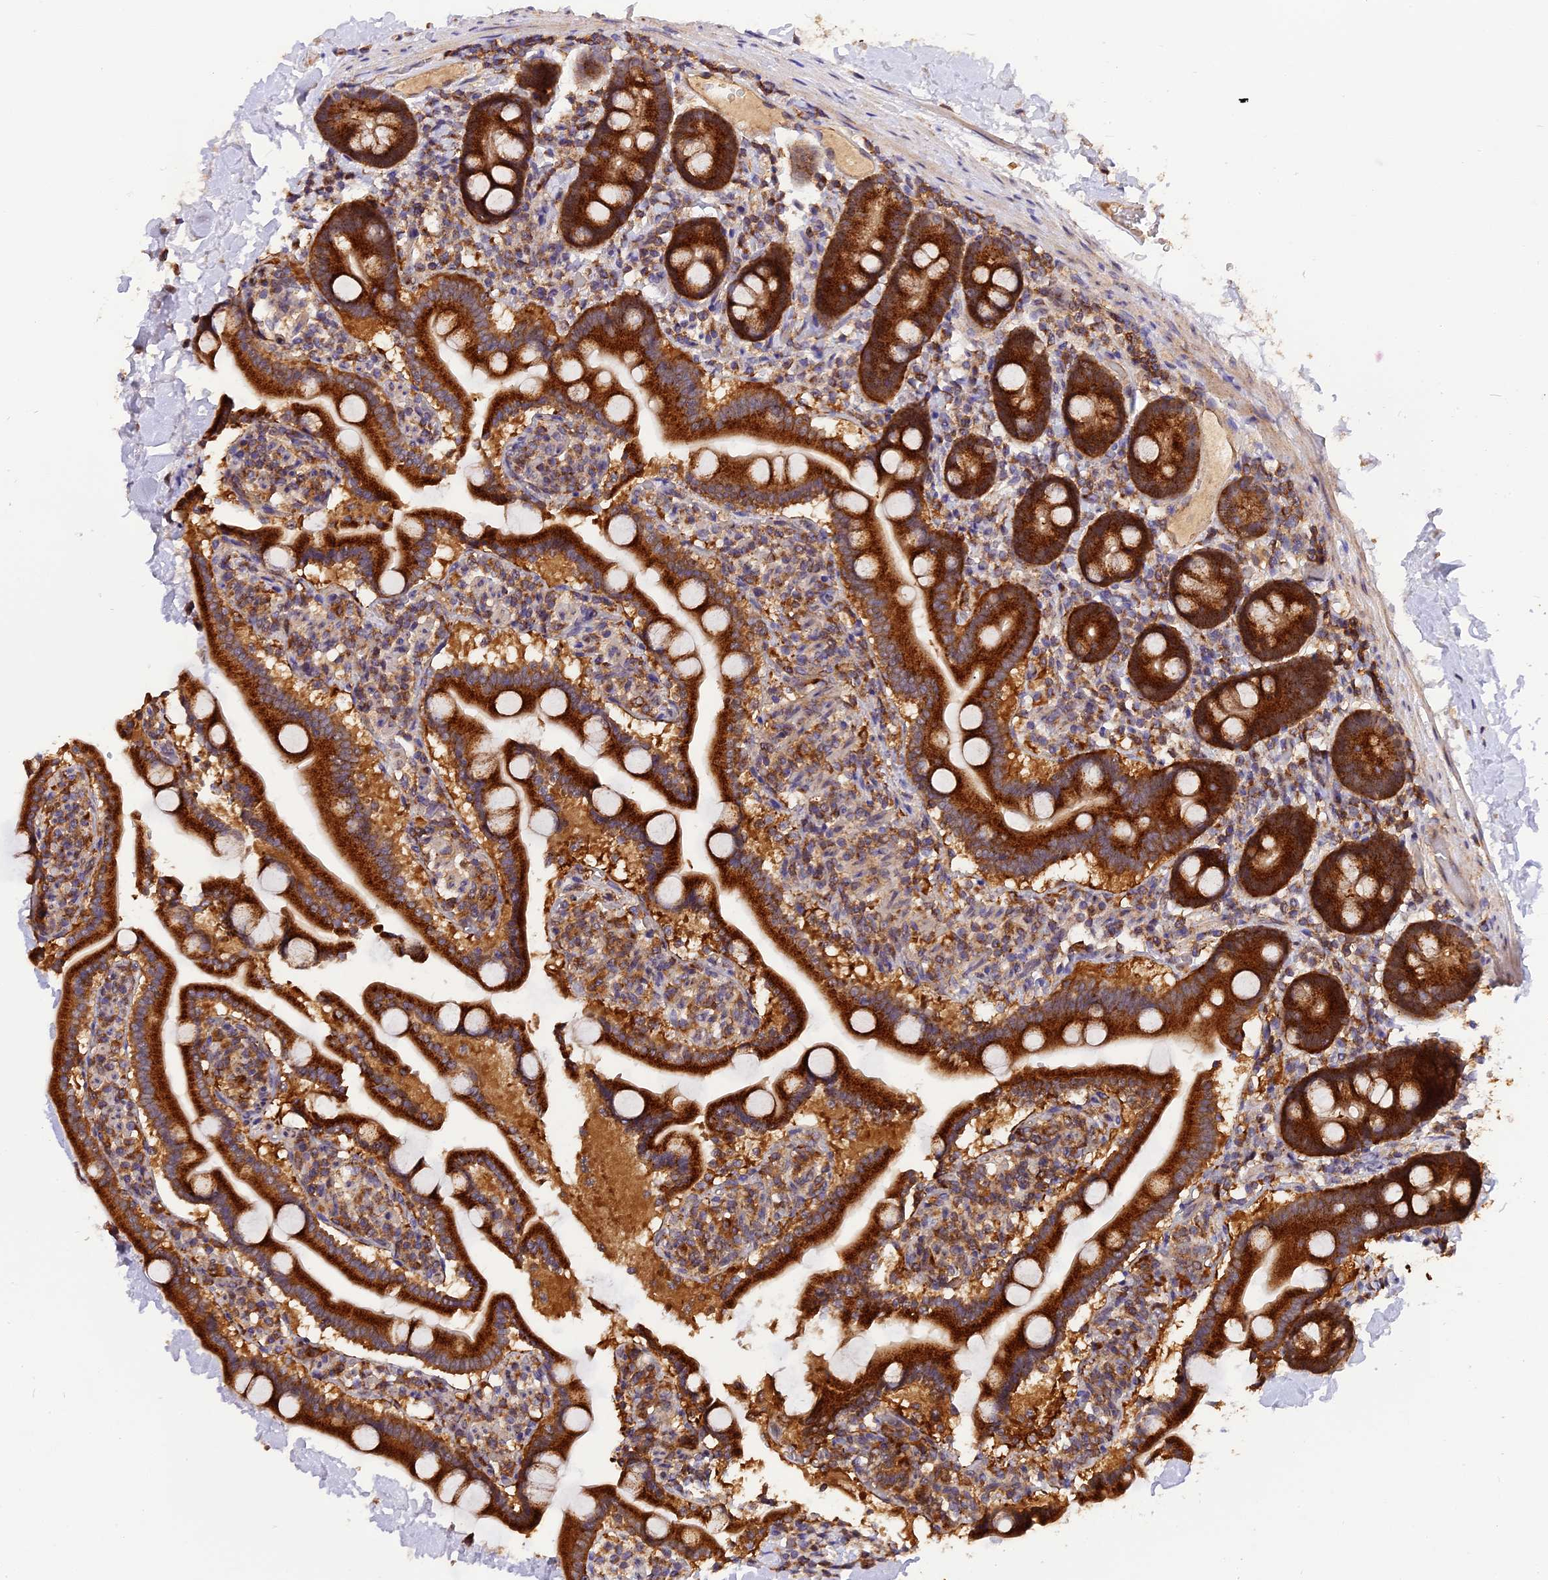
{"staining": {"intensity": "strong", "quantity": ">75%", "location": "cytoplasmic/membranous"}, "tissue": "duodenum", "cell_type": "Glandular cells", "image_type": "normal", "snomed": [{"axis": "morphology", "description": "Normal tissue, NOS"}, {"axis": "topography", "description": "Duodenum"}], "caption": "Protein expression analysis of normal duodenum shows strong cytoplasmic/membranous expression in about >75% of glandular cells. The protein is stained brown, and the nuclei are stained in blue (DAB IHC with brightfield microscopy, high magnification).", "gene": "PEX3", "patient": {"sex": "male", "age": 55}}